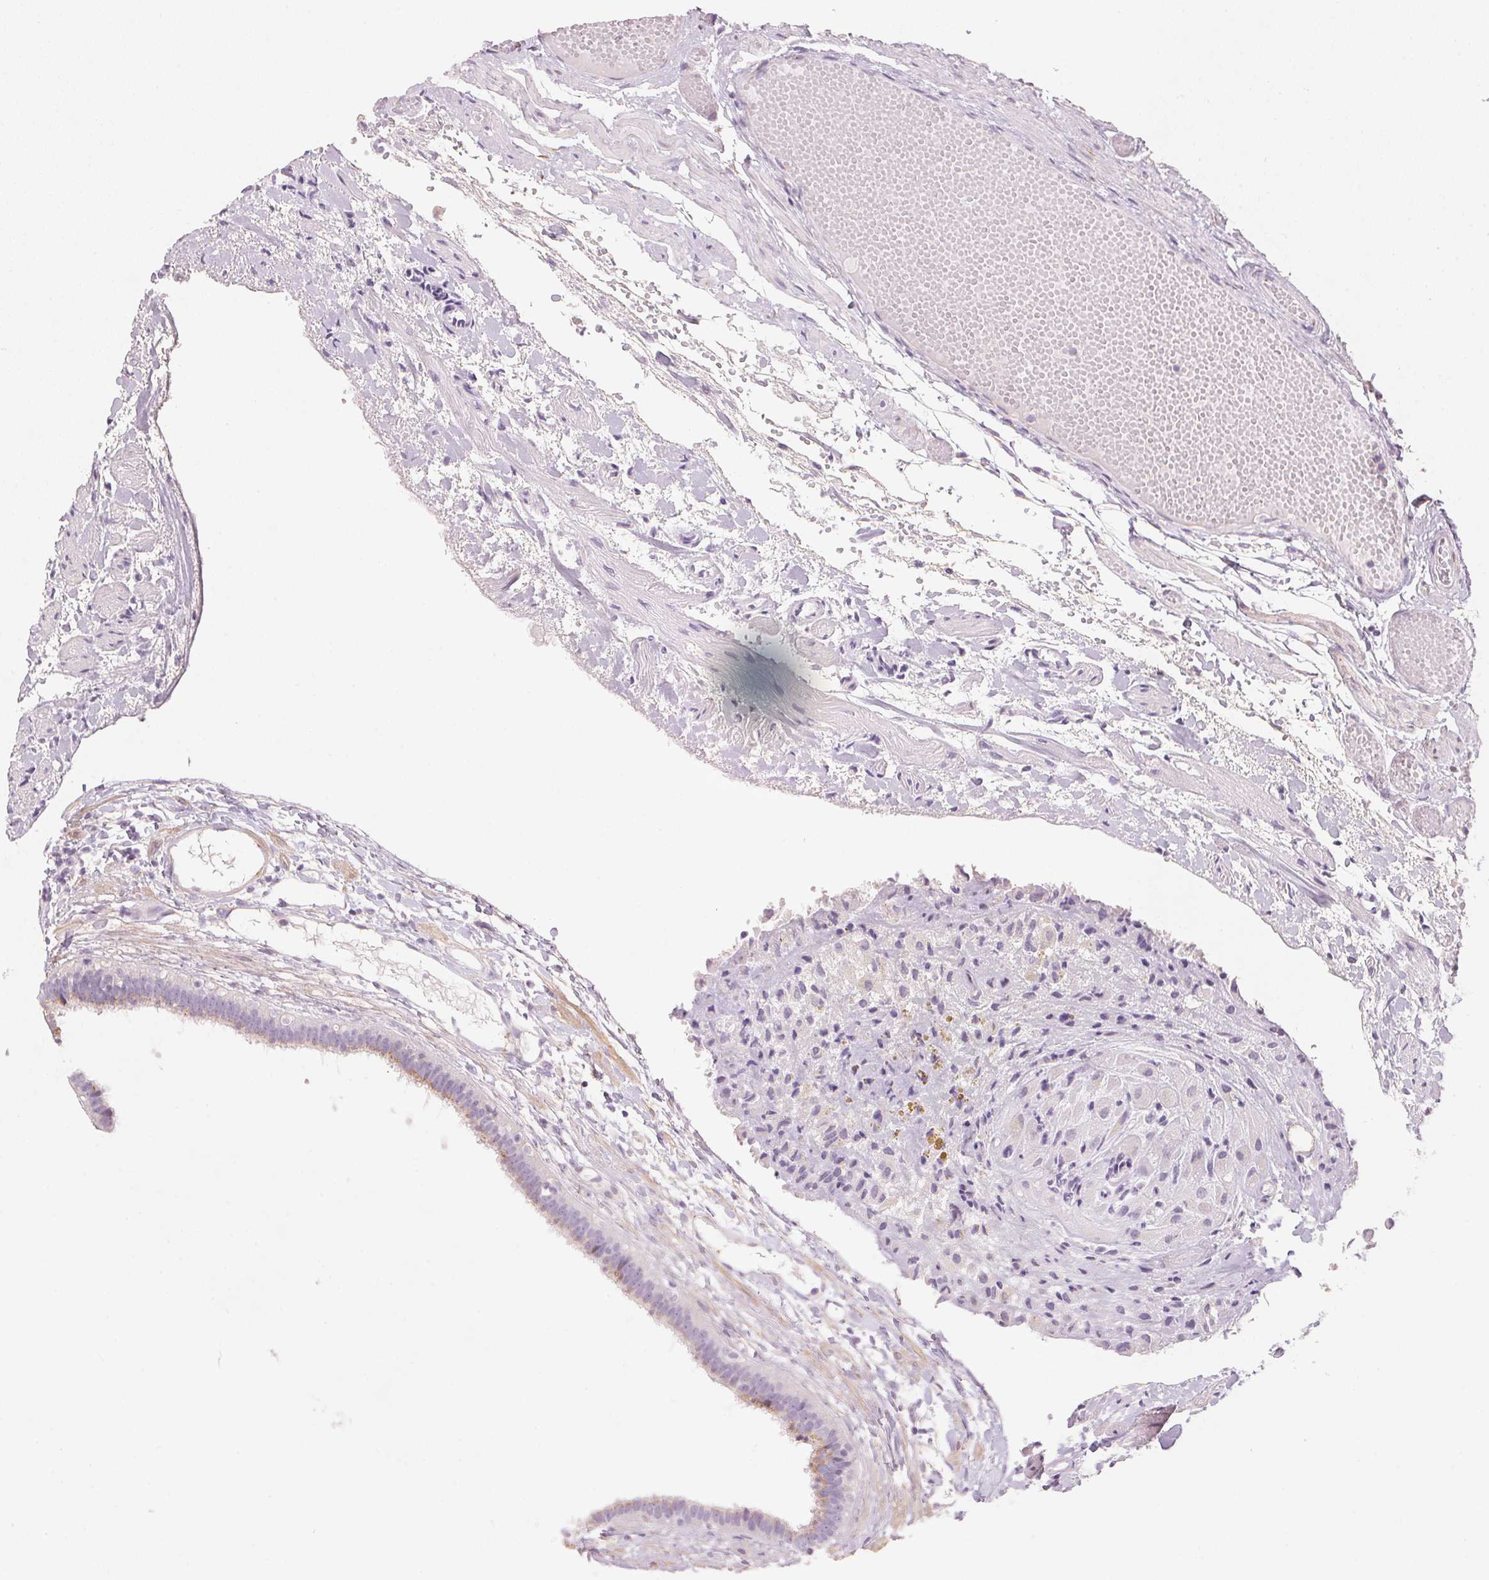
{"staining": {"intensity": "moderate", "quantity": "25%-75%", "location": "cytoplasmic/membranous"}, "tissue": "fallopian tube", "cell_type": "Glandular cells", "image_type": "normal", "snomed": [{"axis": "morphology", "description": "Normal tissue, NOS"}, {"axis": "topography", "description": "Fallopian tube"}], "caption": "This histopathology image reveals immunohistochemistry staining of normal fallopian tube, with medium moderate cytoplasmic/membranous positivity in about 25%-75% of glandular cells.", "gene": "DRAM2", "patient": {"sex": "female", "age": 37}}